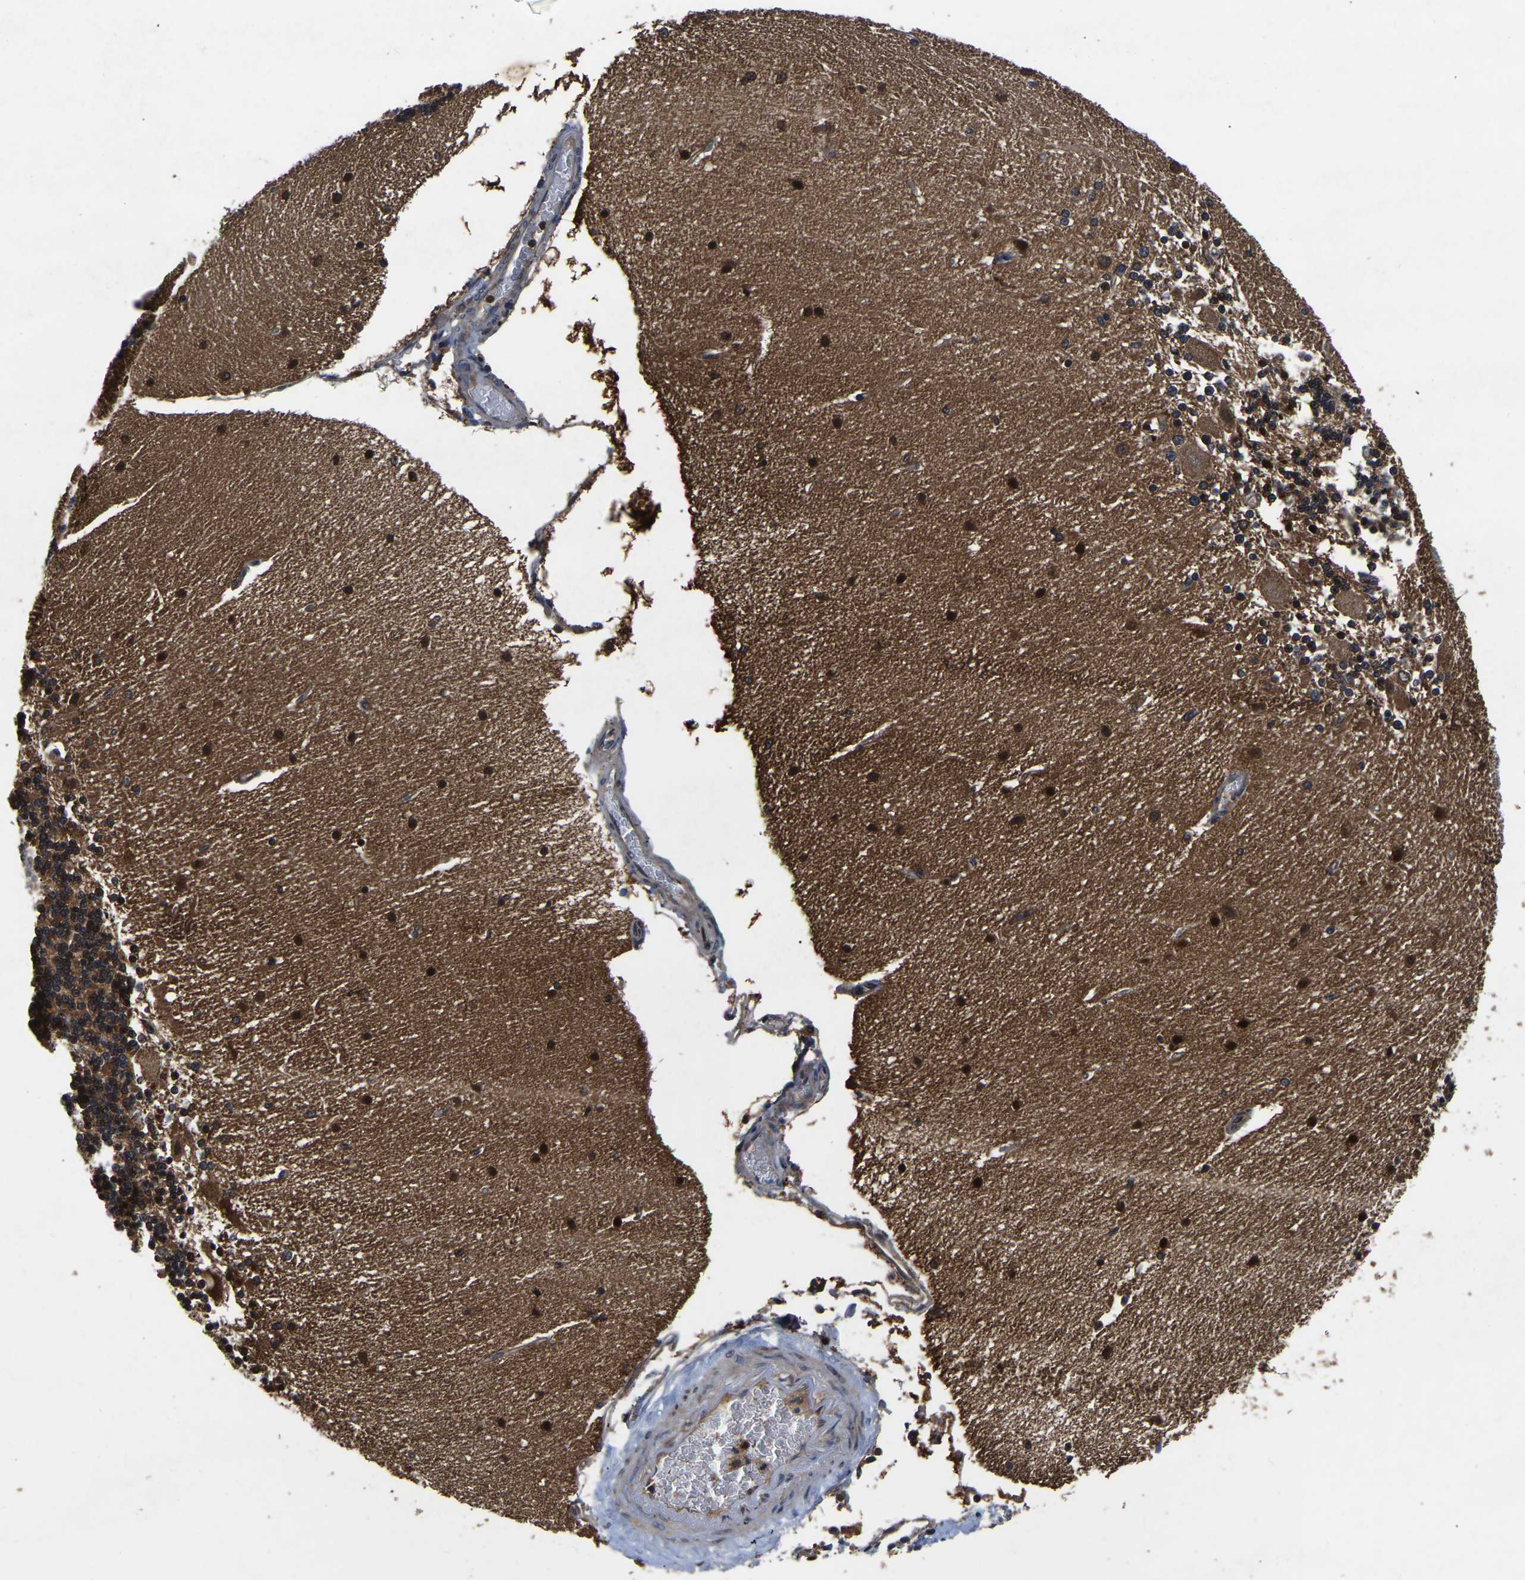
{"staining": {"intensity": "moderate", "quantity": ">75%", "location": "cytoplasmic/membranous,nuclear"}, "tissue": "cerebellum", "cell_type": "Cells in granular layer", "image_type": "normal", "snomed": [{"axis": "morphology", "description": "Normal tissue, NOS"}, {"axis": "topography", "description": "Cerebellum"}], "caption": "Immunohistochemical staining of normal human cerebellum displays >75% levels of moderate cytoplasmic/membranous,nuclear protein expression in about >75% of cells in granular layer.", "gene": "FGD5", "patient": {"sex": "female", "age": 54}}